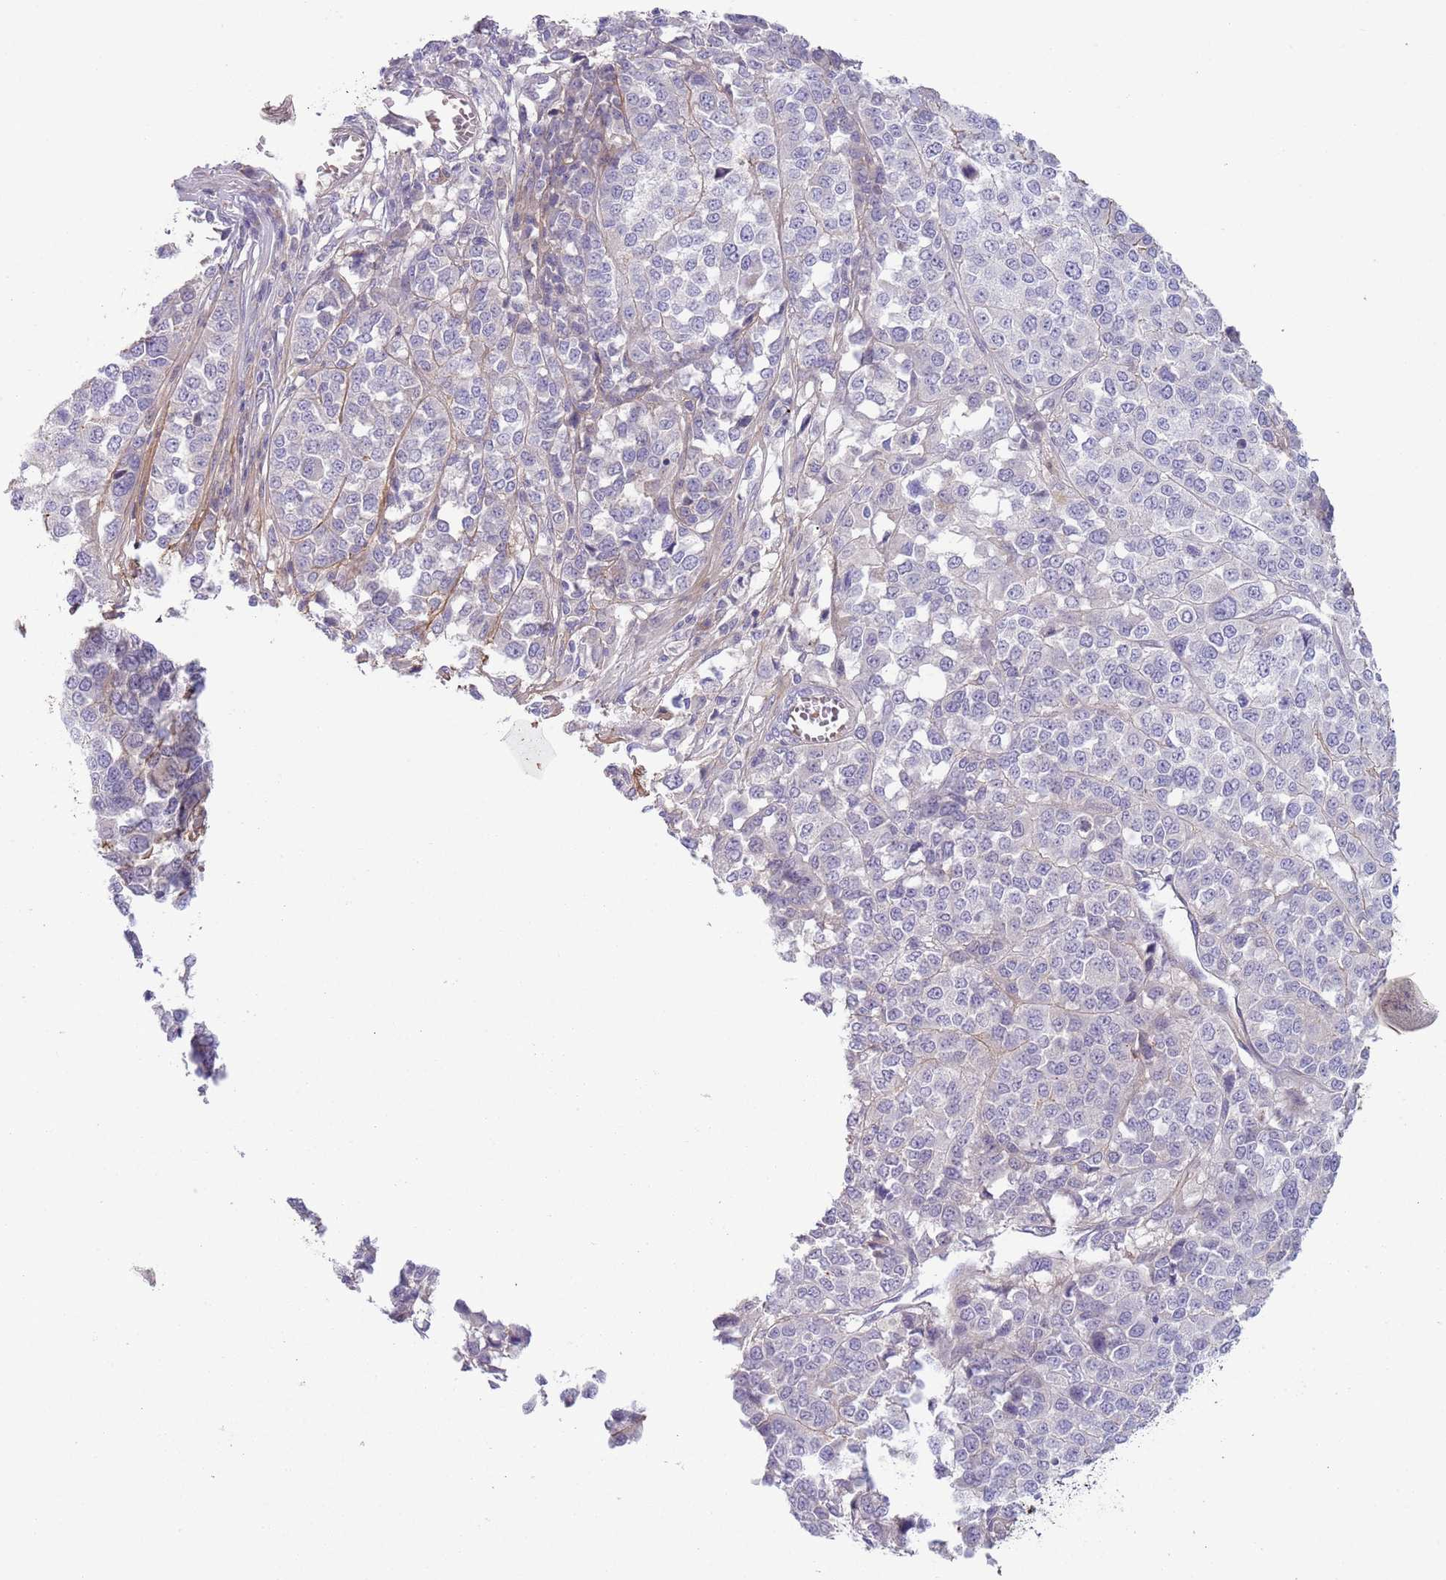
{"staining": {"intensity": "negative", "quantity": "none", "location": "none"}, "tissue": "melanoma", "cell_type": "Tumor cells", "image_type": "cancer", "snomed": [{"axis": "morphology", "description": "Malignant melanoma, Metastatic site"}, {"axis": "topography", "description": "Lymph node"}], "caption": "Photomicrograph shows no significant protein positivity in tumor cells of melanoma.", "gene": "TINAGL1", "patient": {"sex": "male", "age": 44}}